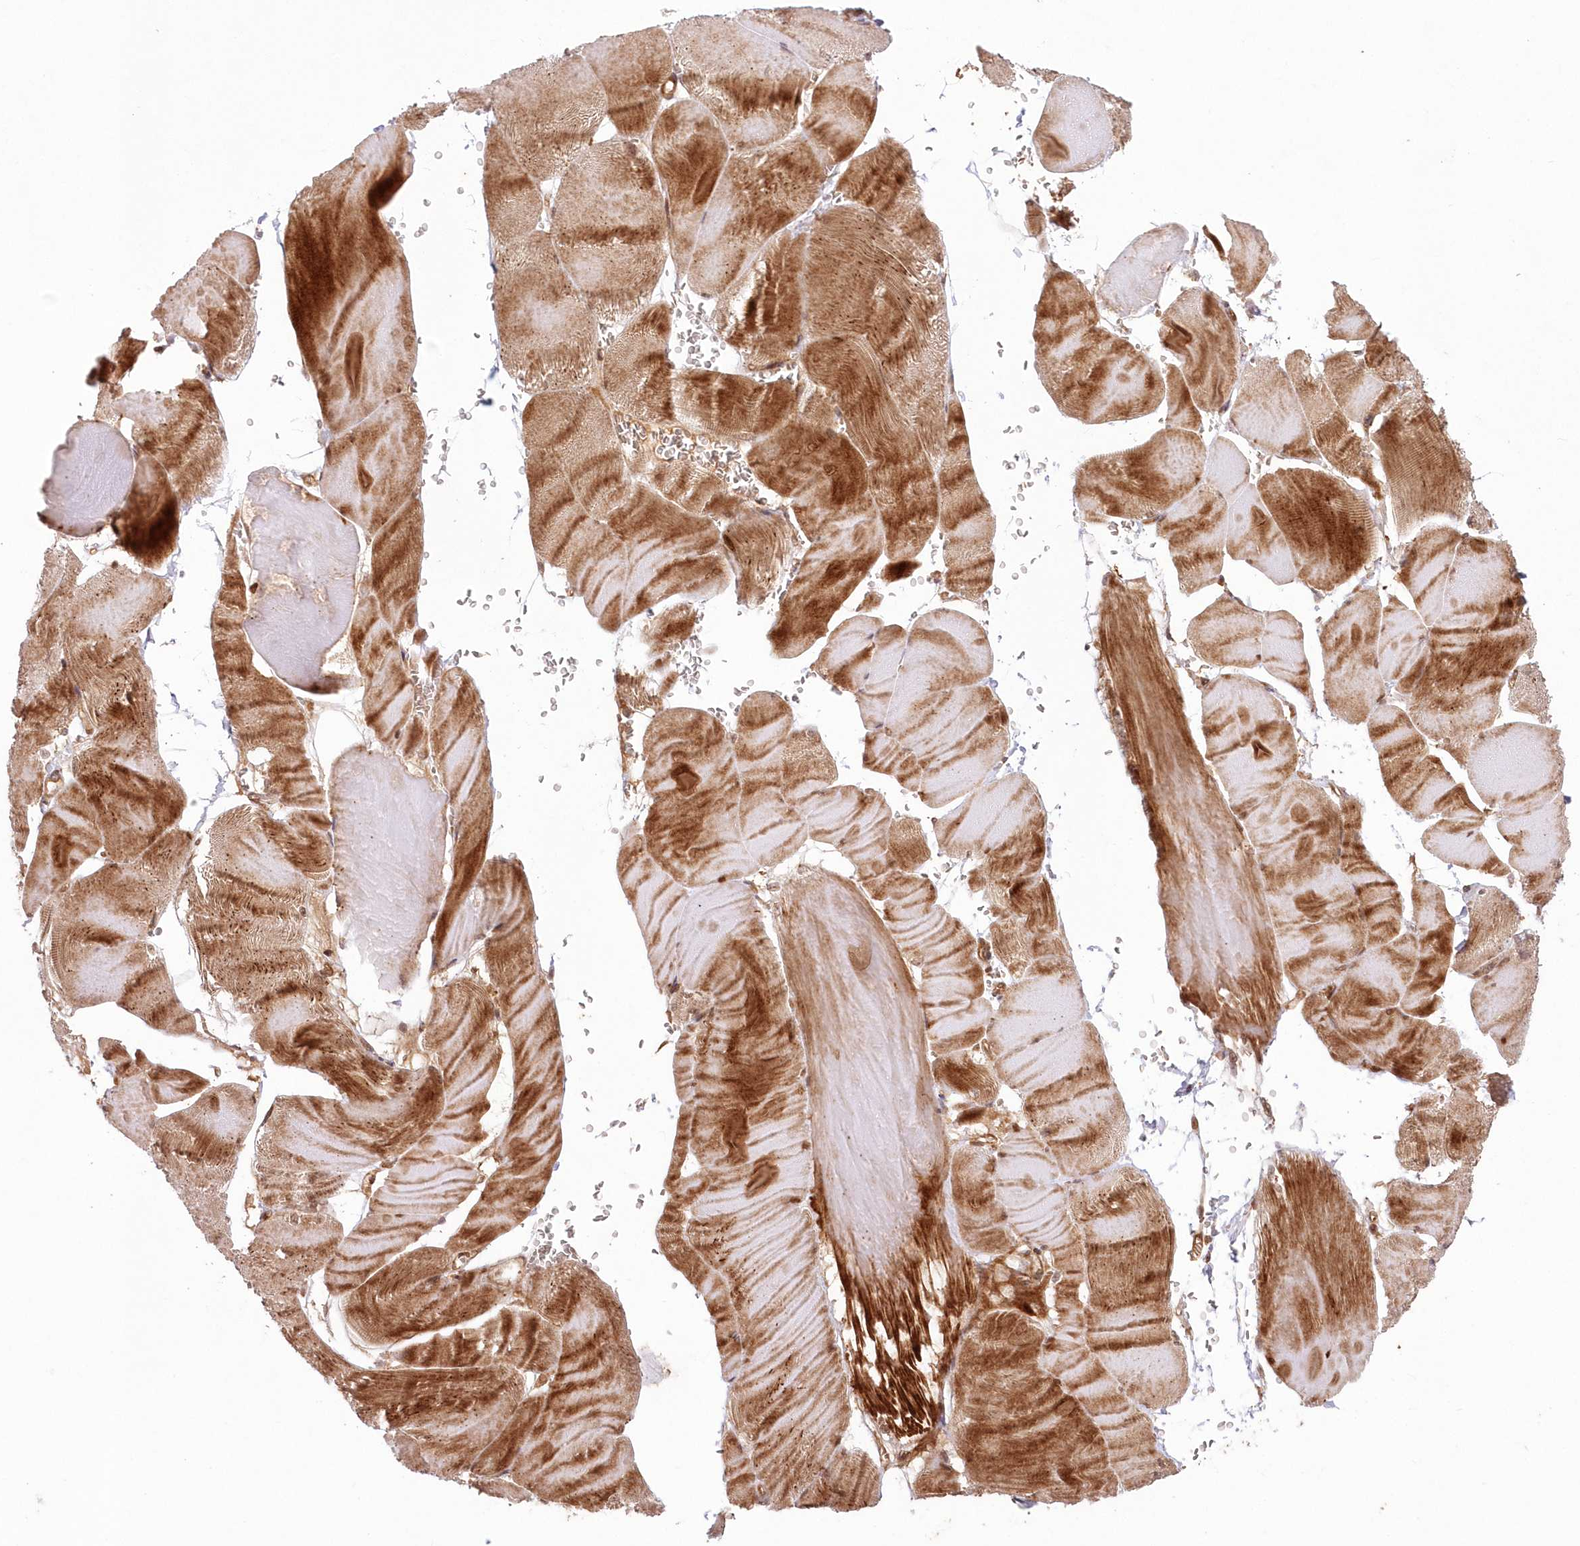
{"staining": {"intensity": "strong", "quantity": "25%-75%", "location": "cytoplasmic/membranous"}, "tissue": "skeletal muscle", "cell_type": "Myocytes", "image_type": "normal", "snomed": [{"axis": "morphology", "description": "Normal tissue, NOS"}, {"axis": "morphology", "description": "Basal cell carcinoma"}, {"axis": "topography", "description": "Skeletal muscle"}], "caption": "Protein staining of benign skeletal muscle displays strong cytoplasmic/membranous expression in about 25%-75% of myocytes. The protein of interest is shown in brown color, while the nuclei are stained blue.", "gene": "UBTD2", "patient": {"sex": "female", "age": 64}}